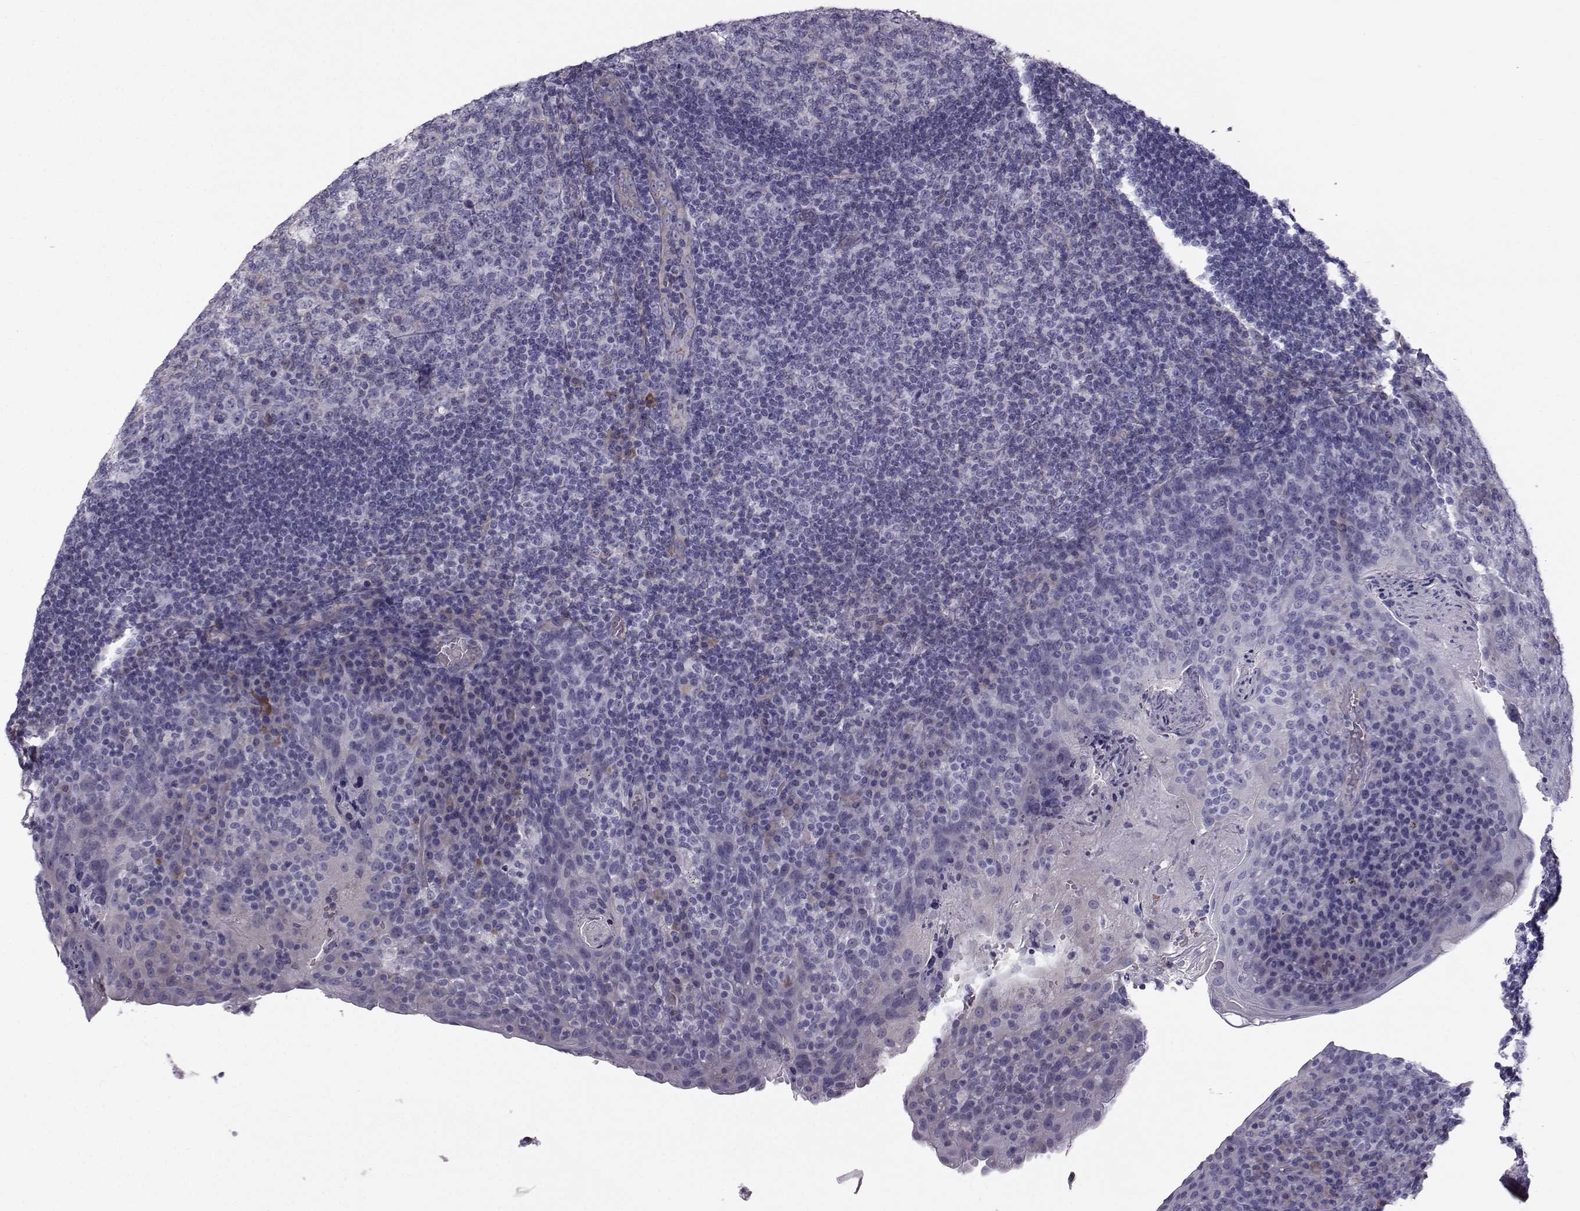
{"staining": {"intensity": "weak", "quantity": "<25%", "location": "cytoplasmic/membranous"}, "tissue": "tonsil", "cell_type": "Germinal center cells", "image_type": "normal", "snomed": [{"axis": "morphology", "description": "Normal tissue, NOS"}, {"axis": "topography", "description": "Tonsil"}], "caption": "Unremarkable tonsil was stained to show a protein in brown. There is no significant expression in germinal center cells. Nuclei are stained in blue.", "gene": "QPCT", "patient": {"sex": "male", "age": 17}}